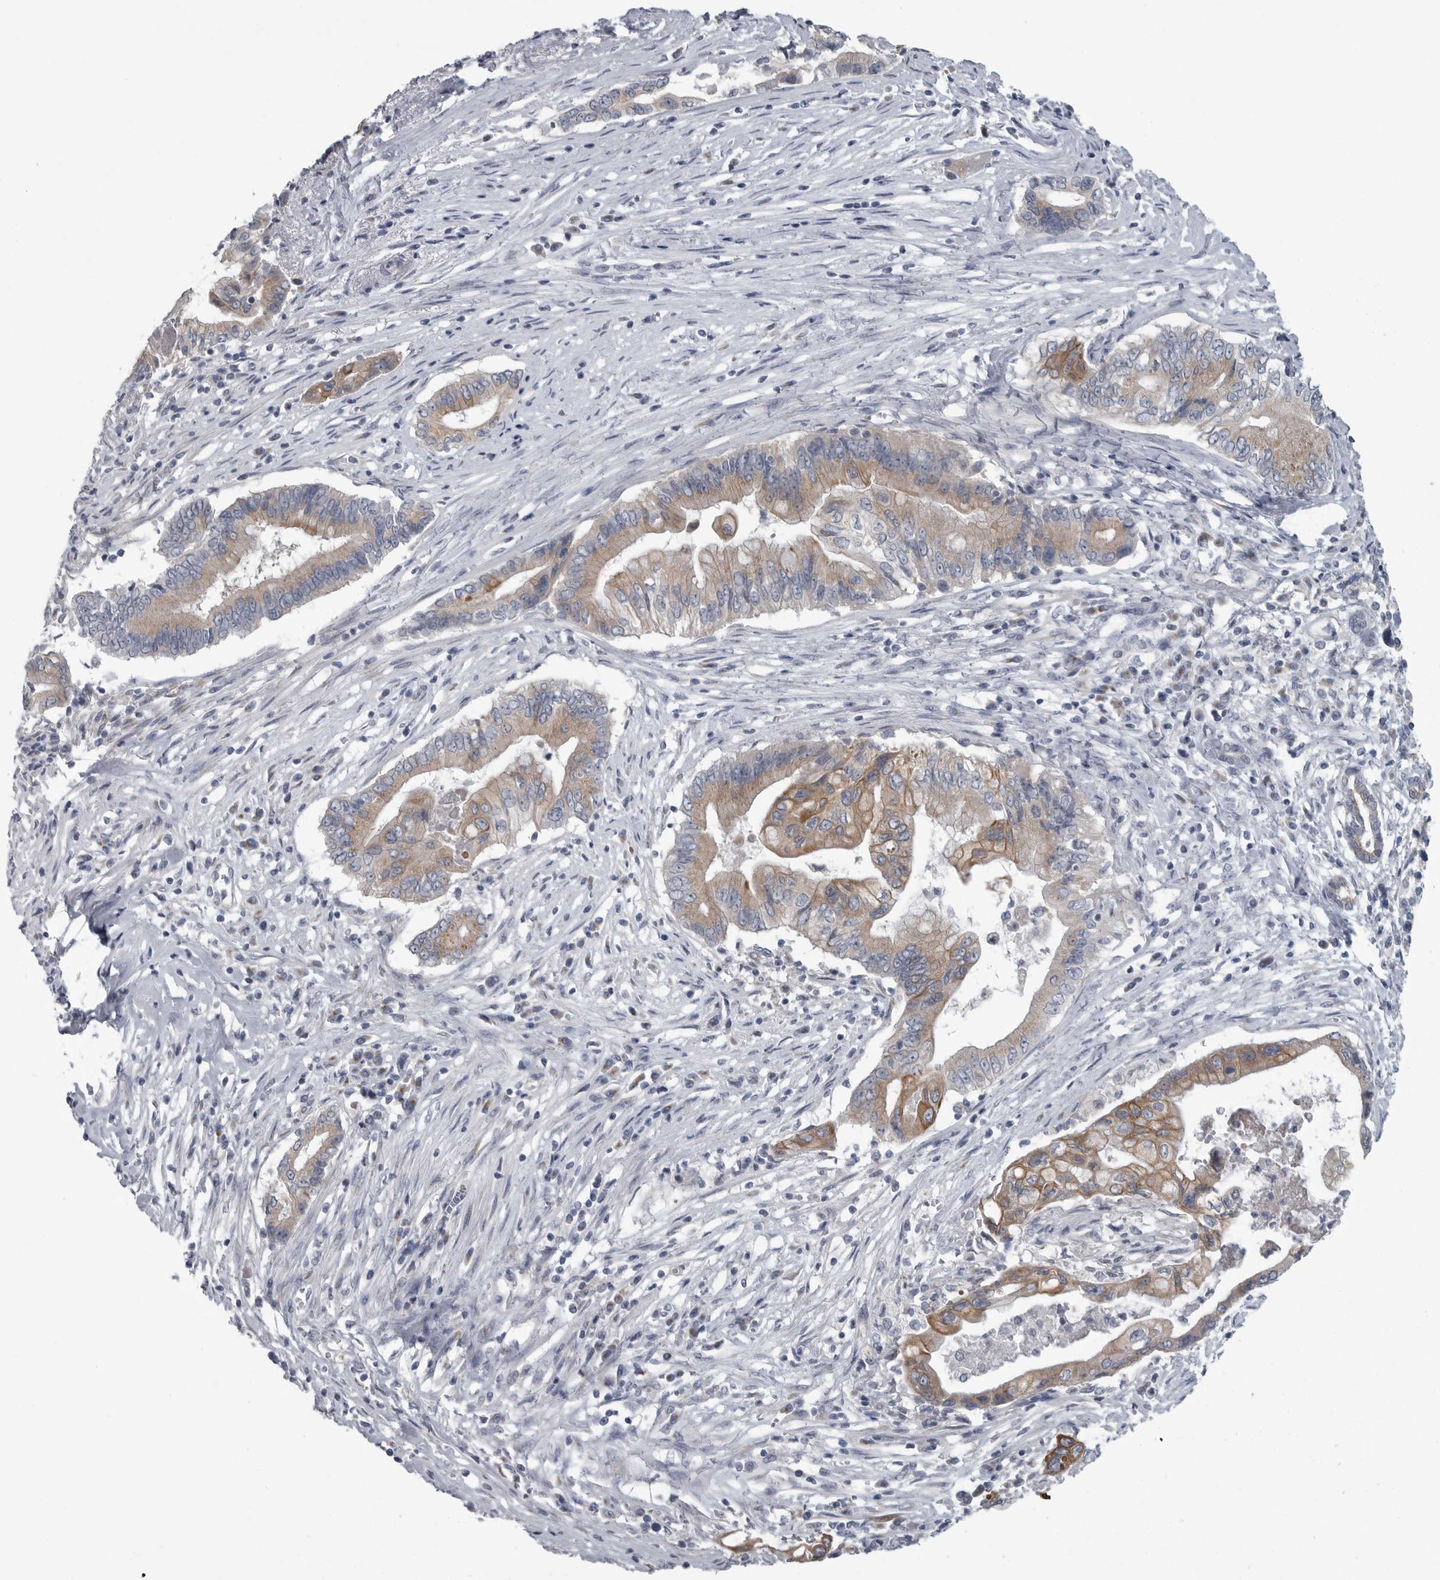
{"staining": {"intensity": "moderate", "quantity": ">75%", "location": "cytoplasmic/membranous"}, "tissue": "pancreatic cancer", "cell_type": "Tumor cells", "image_type": "cancer", "snomed": [{"axis": "morphology", "description": "Adenocarcinoma, NOS"}, {"axis": "topography", "description": "Pancreas"}], "caption": "Tumor cells reveal medium levels of moderate cytoplasmic/membranous expression in about >75% of cells in human adenocarcinoma (pancreatic).", "gene": "MYOC", "patient": {"sex": "male", "age": 78}}